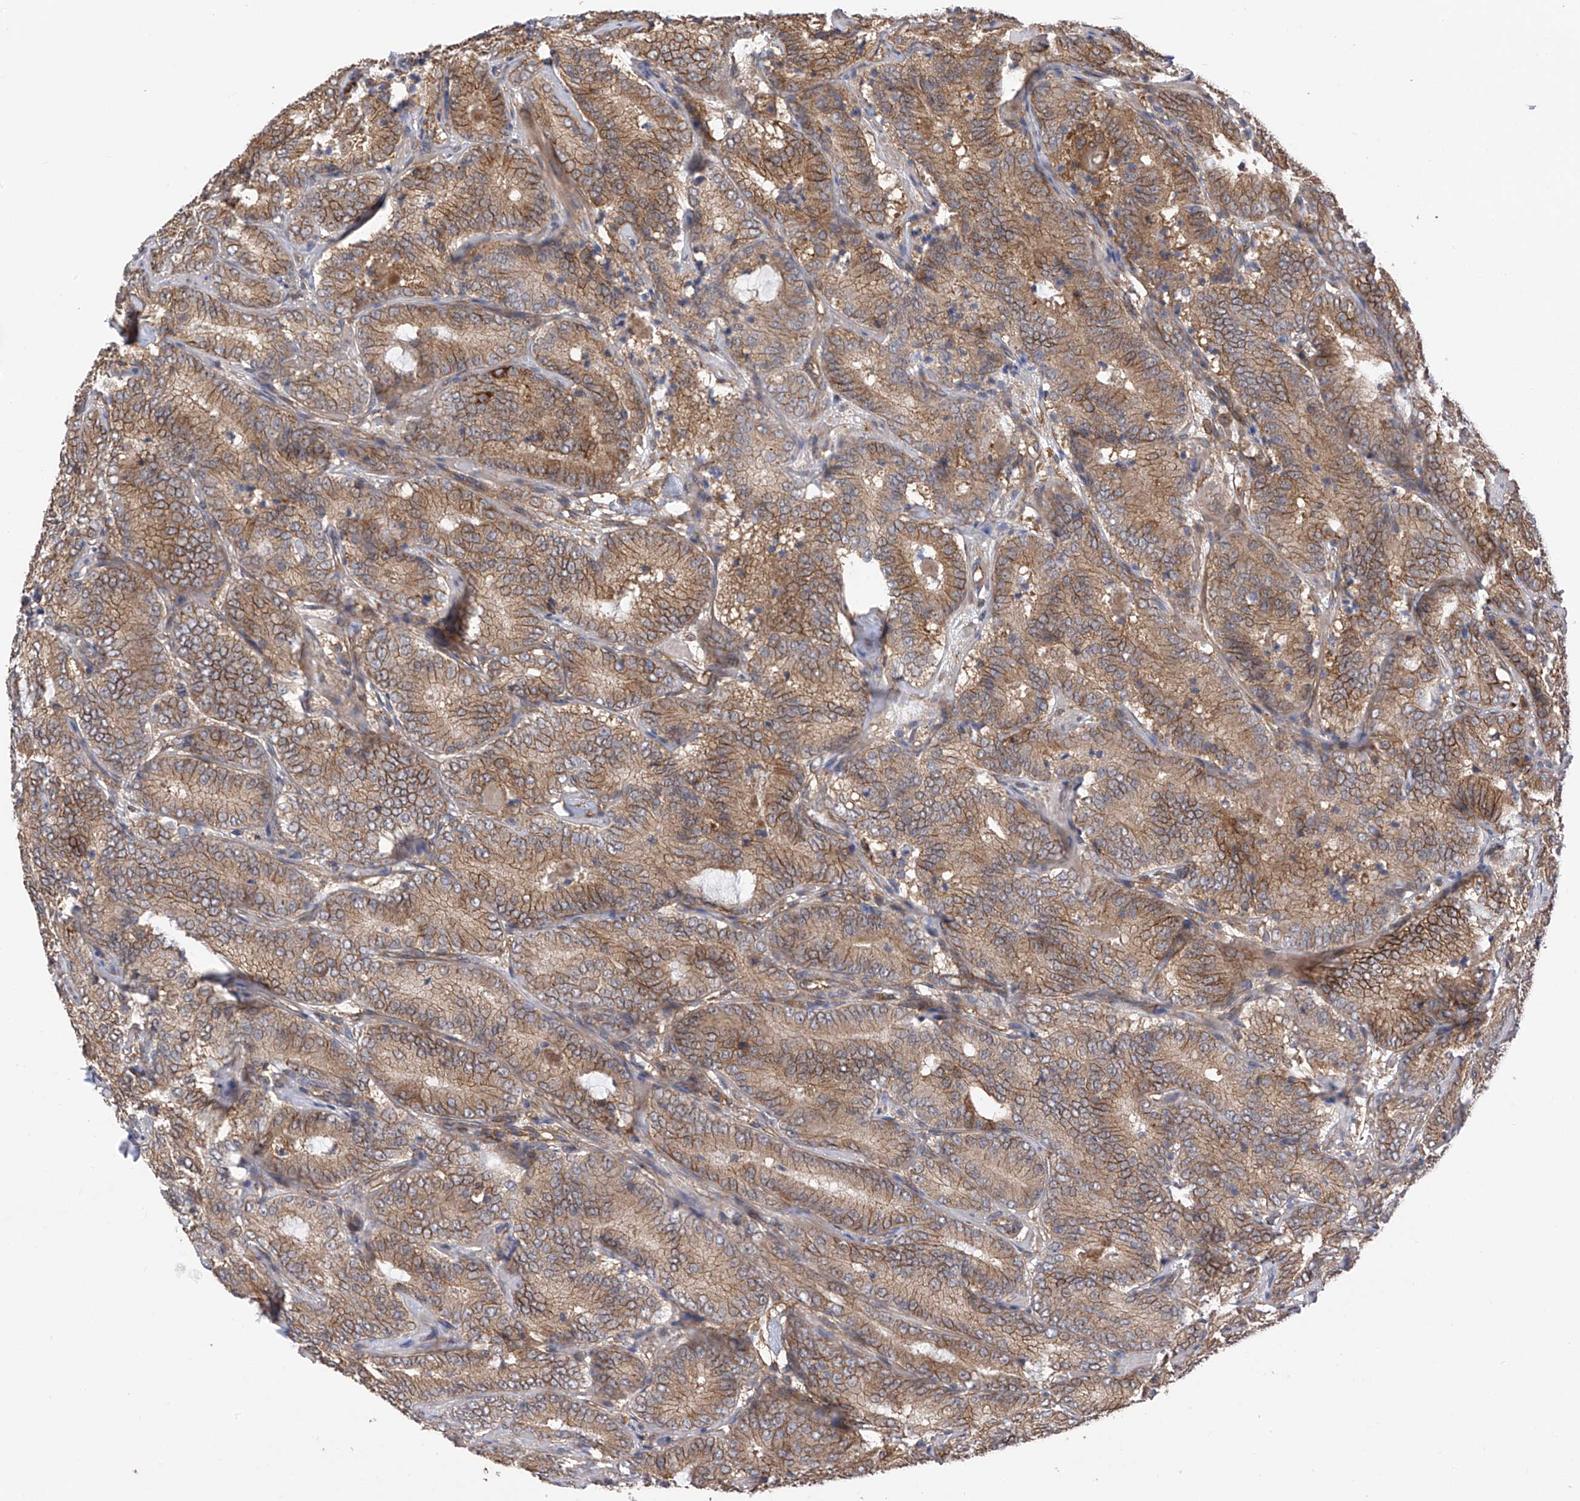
{"staining": {"intensity": "moderate", "quantity": ">75%", "location": "cytoplasmic/membranous"}, "tissue": "prostate cancer", "cell_type": "Tumor cells", "image_type": "cancer", "snomed": [{"axis": "morphology", "description": "Adenocarcinoma, High grade"}, {"axis": "topography", "description": "Prostate"}], "caption": "Prostate cancer was stained to show a protein in brown. There is medium levels of moderate cytoplasmic/membranous staining in about >75% of tumor cells.", "gene": "CHPF", "patient": {"sex": "male", "age": 57}}